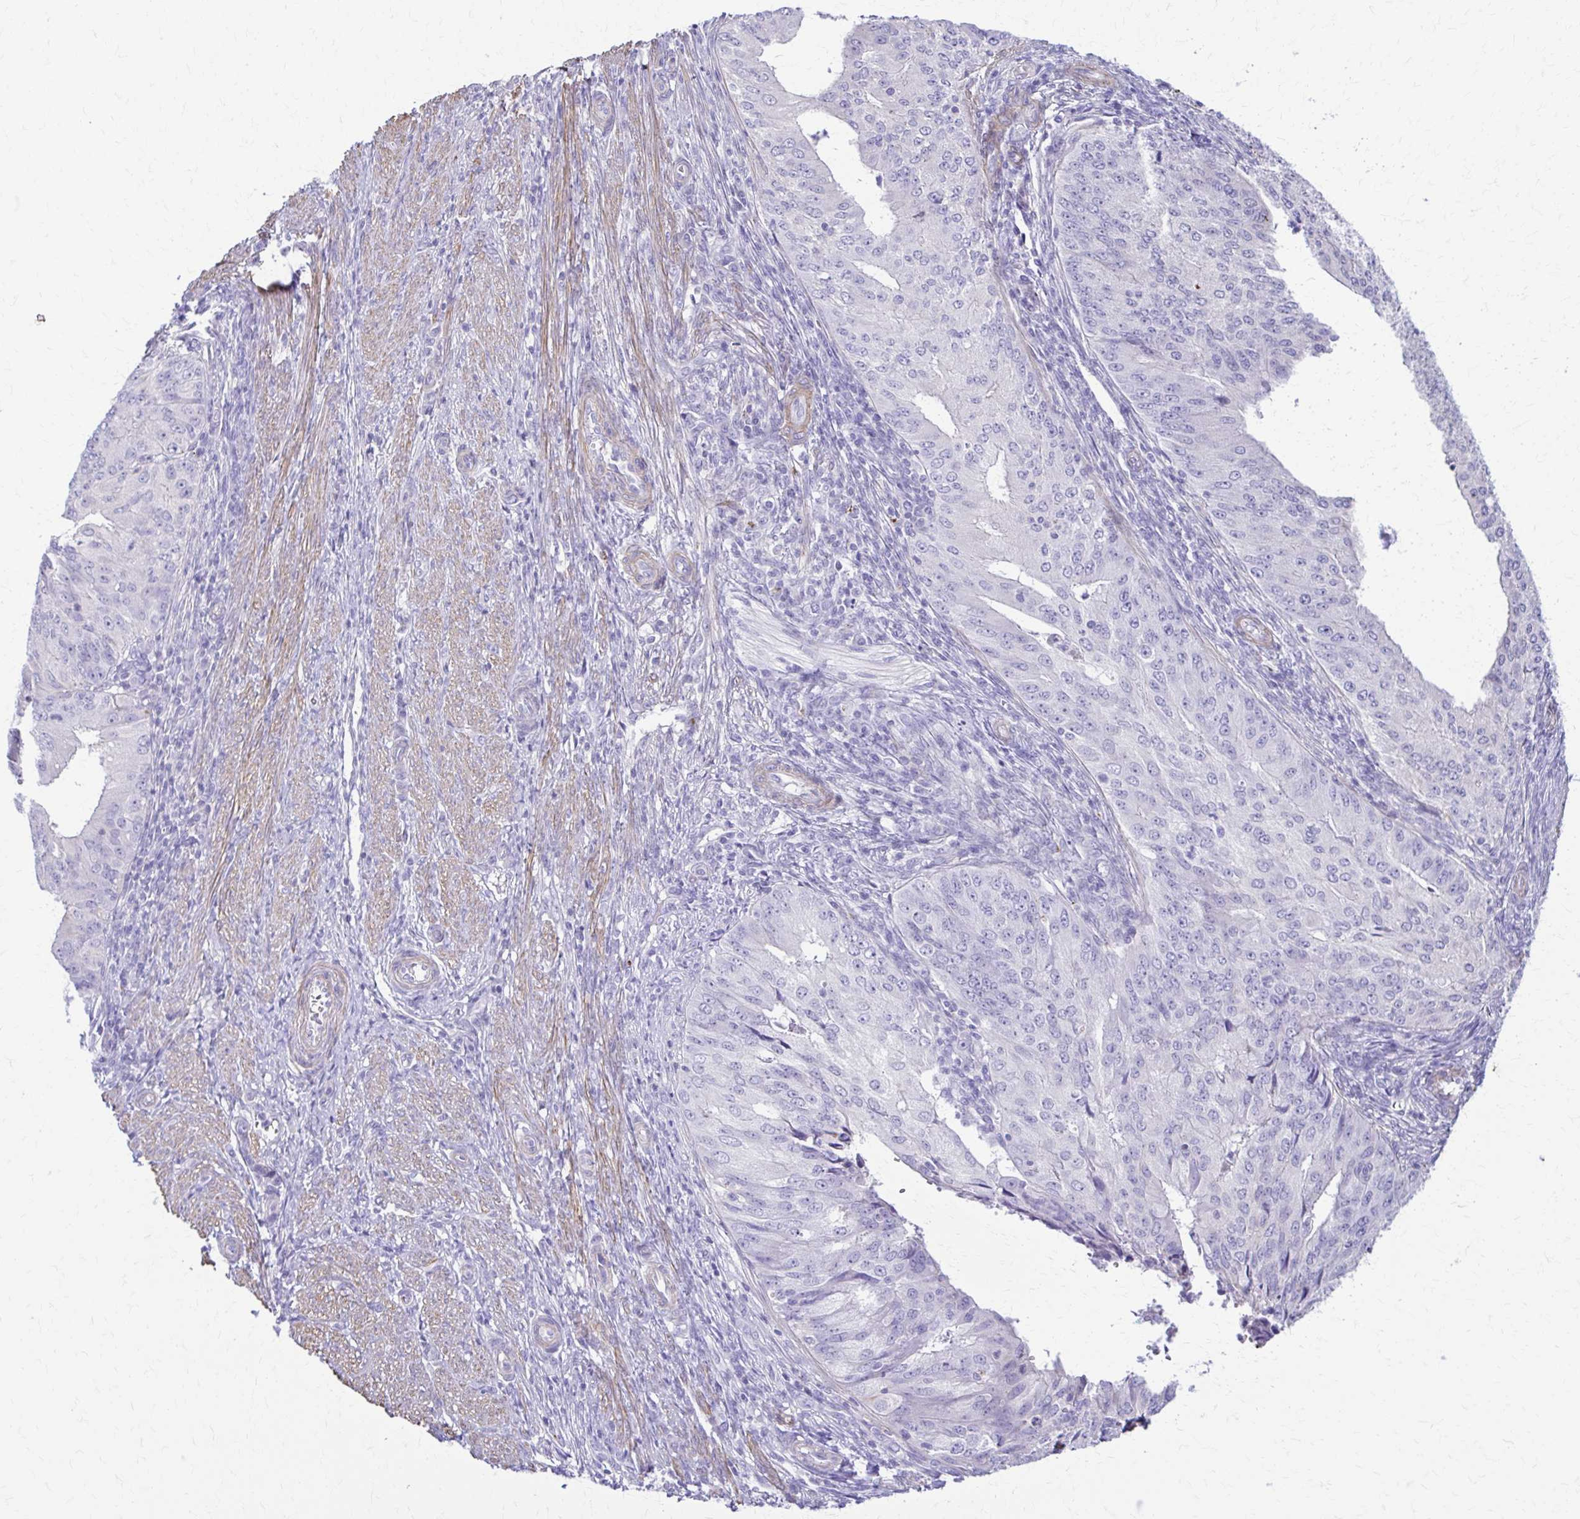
{"staining": {"intensity": "negative", "quantity": "none", "location": "none"}, "tissue": "endometrial cancer", "cell_type": "Tumor cells", "image_type": "cancer", "snomed": [{"axis": "morphology", "description": "Adenocarcinoma, NOS"}, {"axis": "topography", "description": "Endometrium"}], "caption": "This is an immunohistochemistry (IHC) image of endometrial adenocarcinoma. There is no positivity in tumor cells.", "gene": "DSP", "patient": {"sex": "female", "age": 50}}